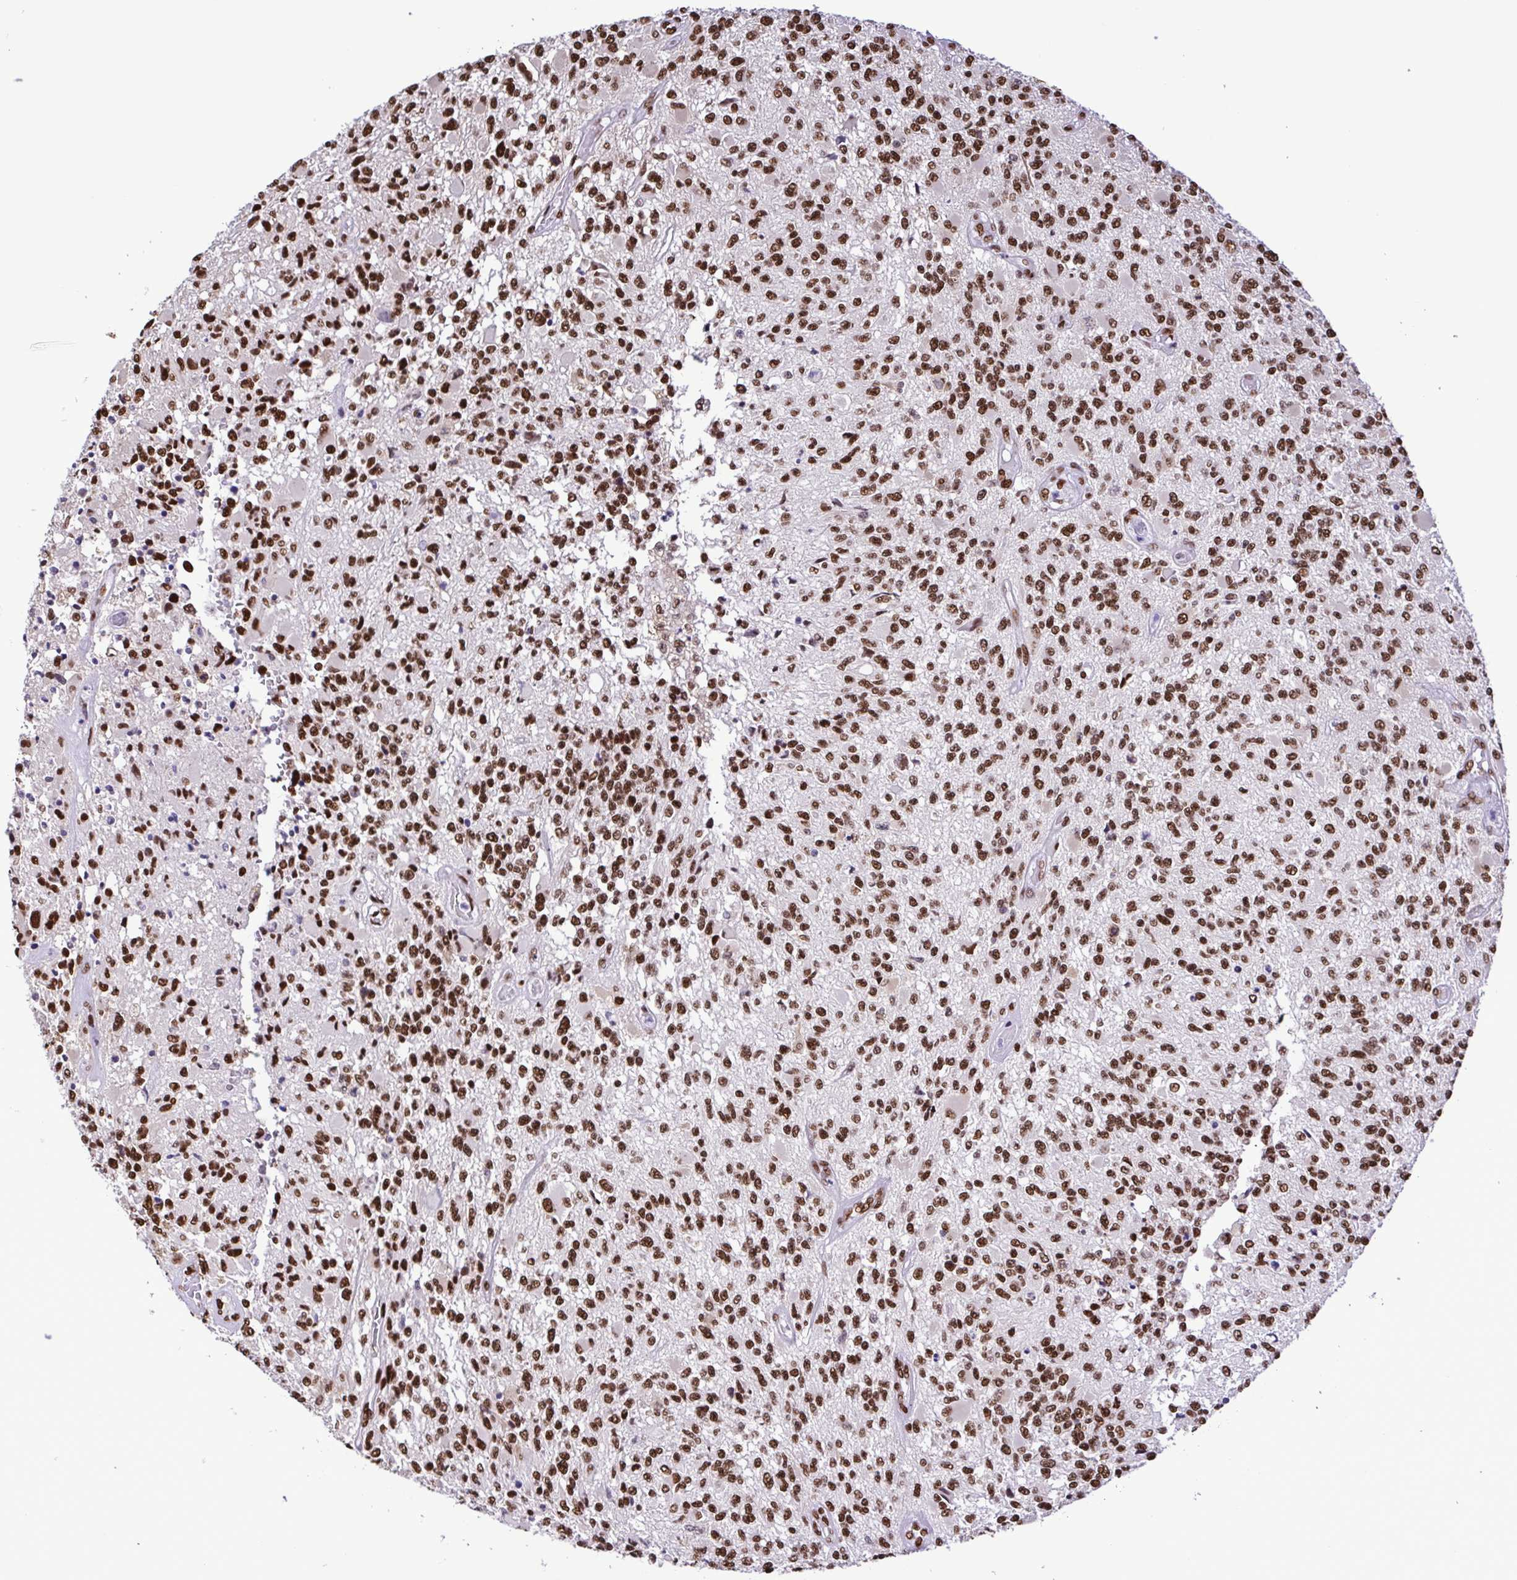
{"staining": {"intensity": "strong", "quantity": ">75%", "location": "nuclear"}, "tissue": "glioma", "cell_type": "Tumor cells", "image_type": "cancer", "snomed": [{"axis": "morphology", "description": "Glioma, malignant, High grade"}, {"axis": "topography", "description": "Brain"}], "caption": "Immunohistochemistry (IHC) staining of high-grade glioma (malignant), which shows high levels of strong nuclear expression in about >75% of tumor cells indicating strong nuclear protein expression. The staining was performed using DAB (3,3'-diaminobenzidine) (brown) for protein detection and nuclei were counterstained in hematoxylin (blue).", "gene": "TRIM28", "patient": {"sex": "female", "age": 63}}